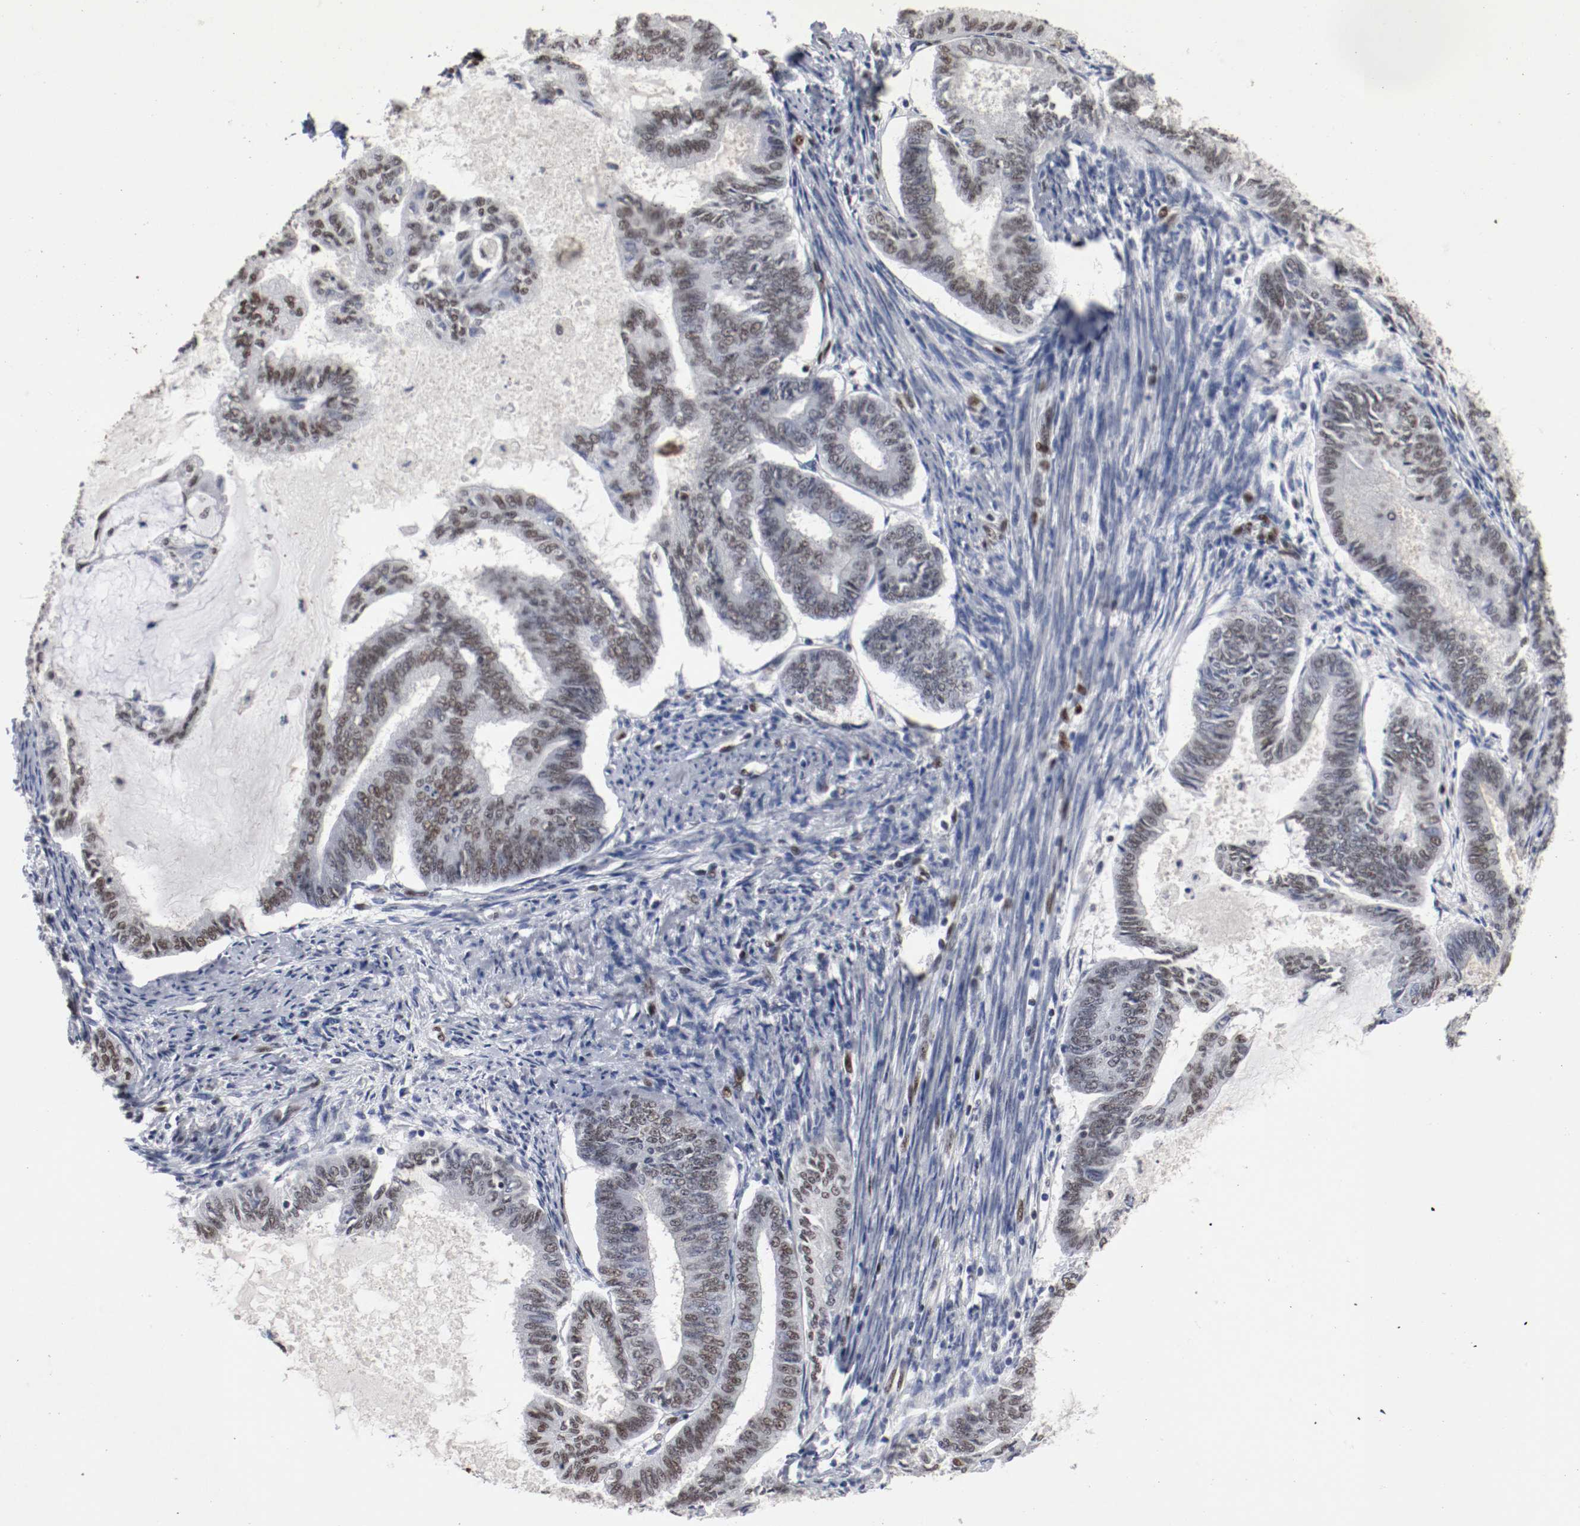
{"staining": {"intensity": "weak", "quantity": ">75%", "location": "nuclear"}, "tissue": "endometrial cancer", "cell_type": "Tumor cells", "image_type": "cancer", "snomed": [{"axis": "morphology", "description": "Adenocarcinoma, NOS"}, {"axis": "topography", "description": "Endometrium"}], "caption": "Immunohistochemistry (IHC) histopathology image of neoplastic tissue: endometrial cancer (adenocarcinoma) stained using immunohistochemistry reveals low levels of weak protein expression localized specifically in the nuclear of tumor cells, appearing as a nuclear brown color.", "gene": "MEF2D", "patient": {"sex": "female", "age": 86}}